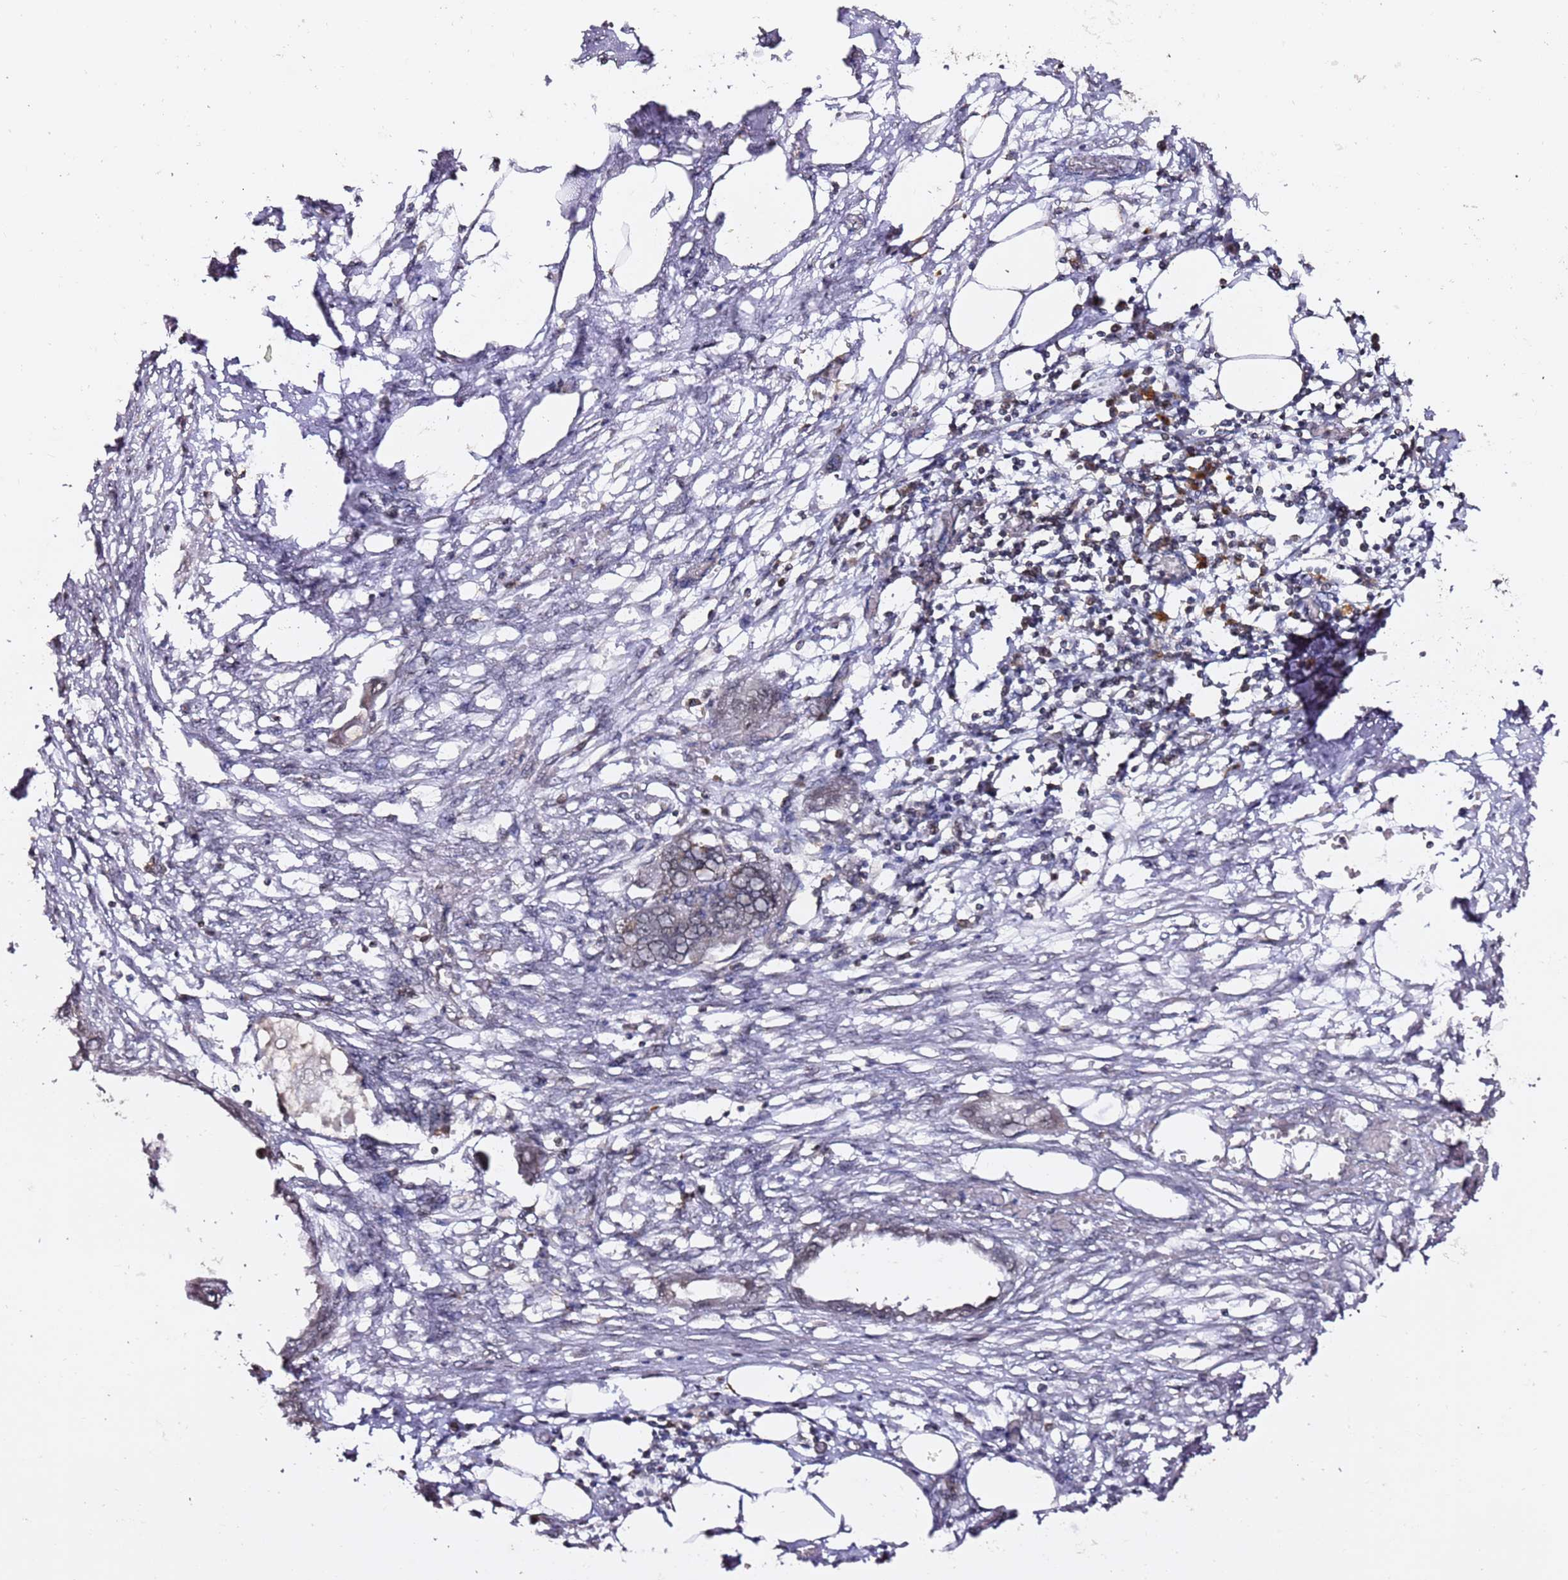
{"staining": {"intensity": "negative", "quantity": "none", "location": "none"}, "tissue": "endometrial cancer", "cell_type": "Tumor cells", "image_type": "cancer", "snomed": [{"axis": "morphology", "description": "Adenocarcinoma, NOS"}, {"axis": "morphology", "description": "Adenocarcinoma, metastatic, NOS"}, {"axis": "topography", "description": "Adipose tissue"}, {"axis": "topography", "description": "Endometrium"}], "caption": "This is a image of IHC staining of metastatic adenocarcinoma (endometrial), which shows no staining in tumor cells.", "gene": "OR5V1", "patient": {"sex": "female", "age": 67}}